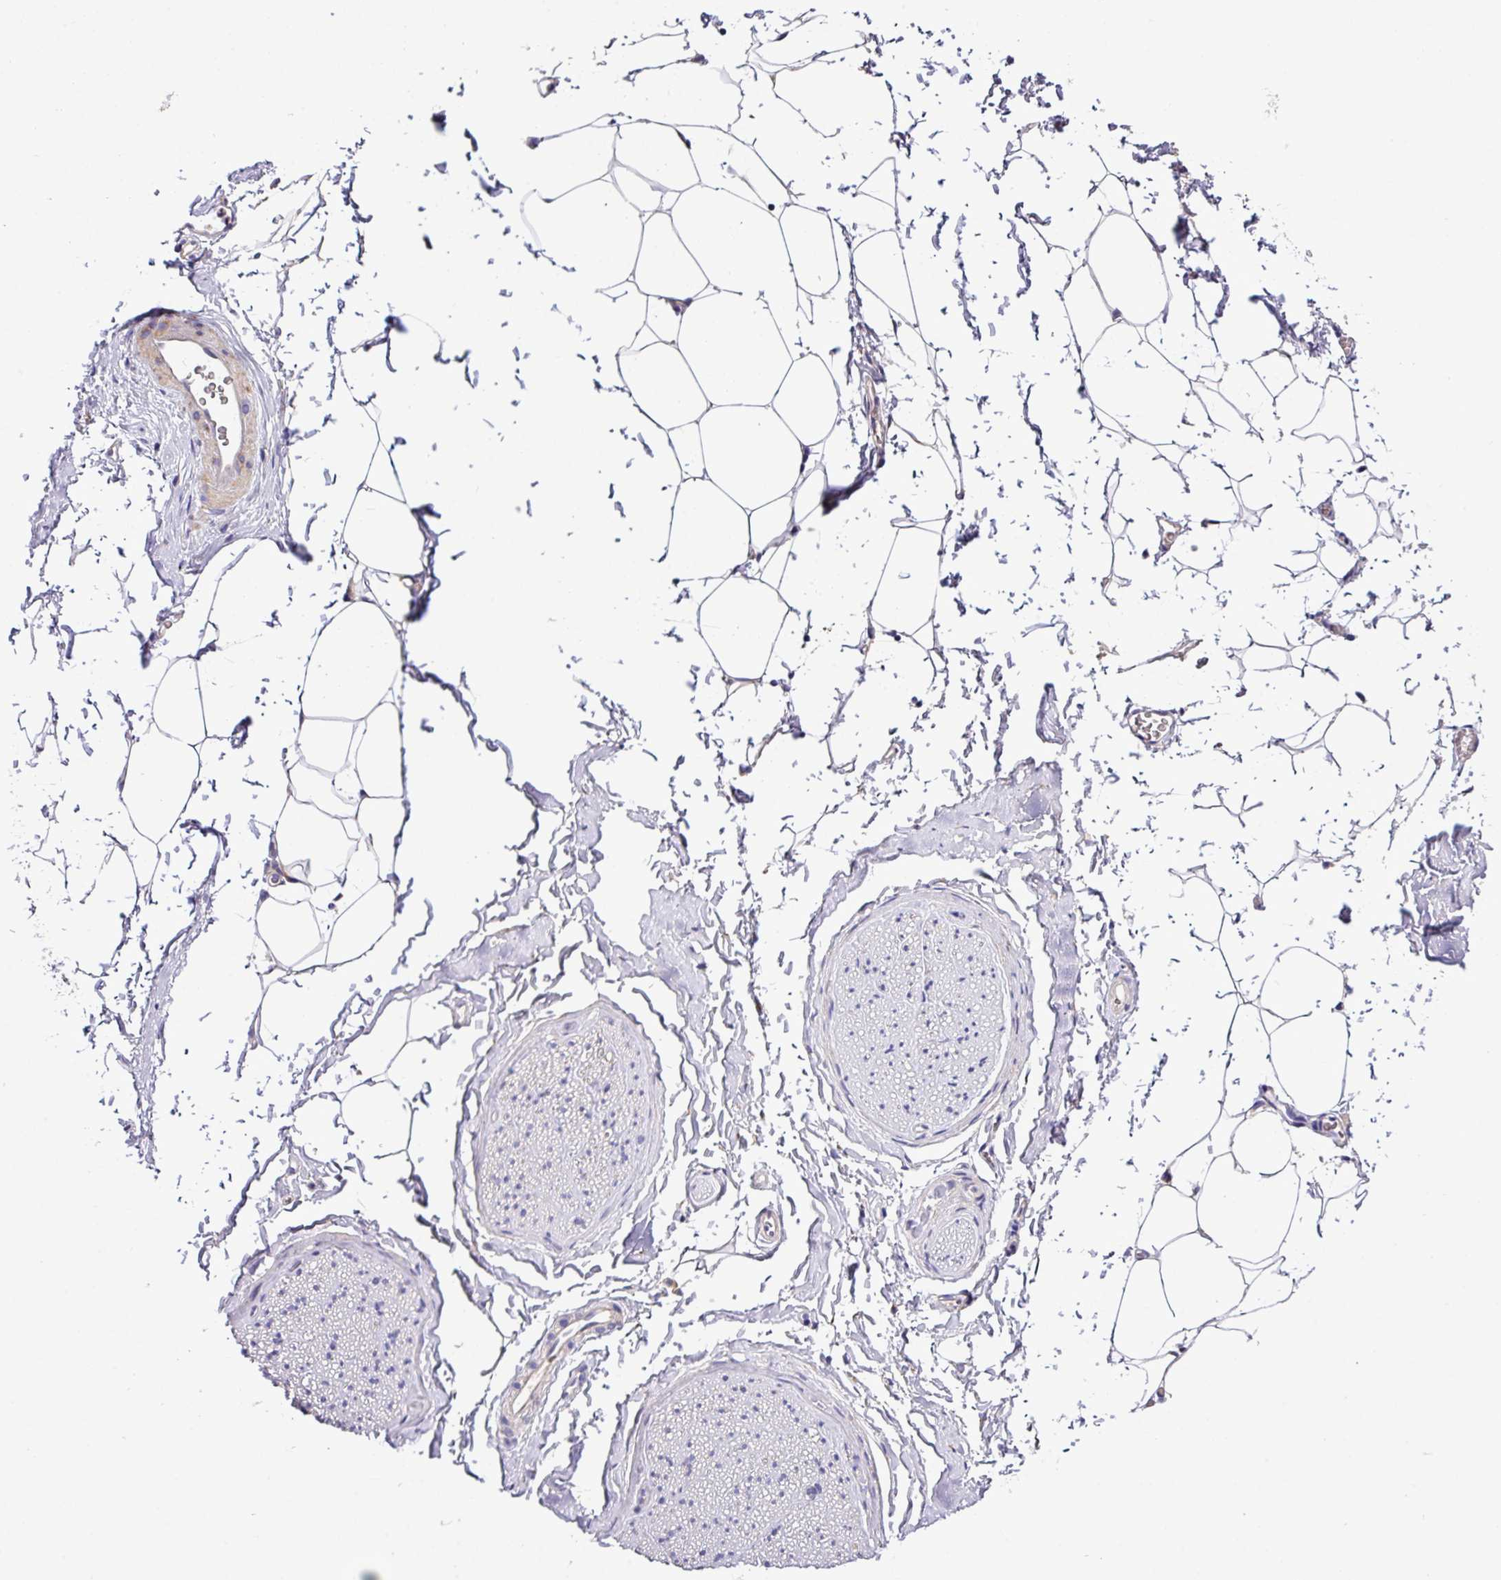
{"staining": {"intensity": "negative", "quantity": "none", "location": "none"}, "tissue": "adipose tissue", "cell_type": "Adipocytes", "image_type": "normal", "snomed": [{"axis": "morphology", "description": "Normal tissue, NOS"}, {"axis": "morphology", "description": "Adenocarcinoma, High grade"}, {"axis": "topography", "description": "Prostate"}, {"axis": "topography", "description": "Peripheral nerve tissue"}], "caption": "A high-resolution photomicrograph shows IHC staining of benign adipose tissue, which exhibits no significant positivity in adipocytes.", "gene": "TM2D2", "patient": {"sex": "male", "age": 68}}